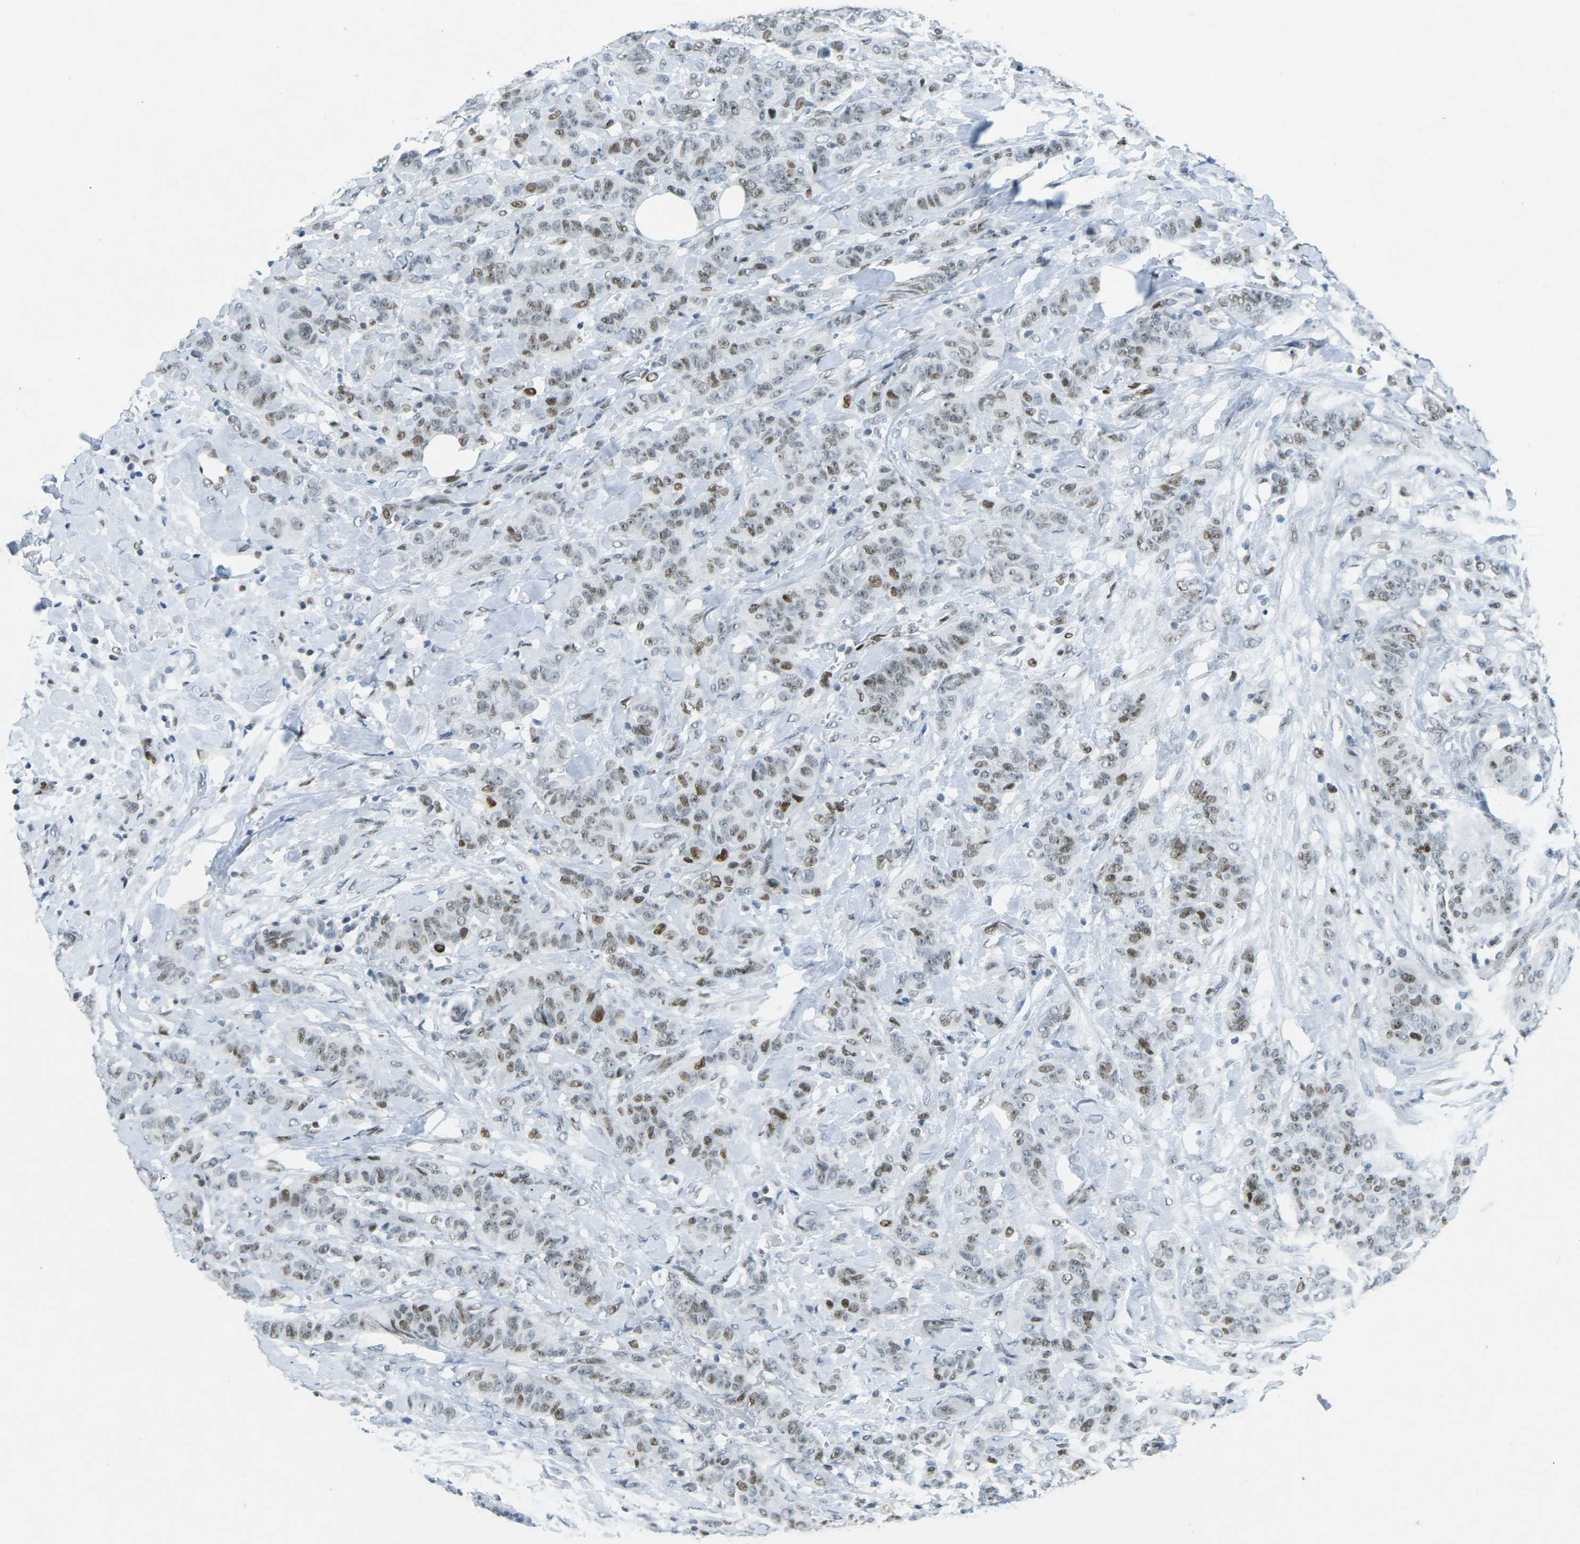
{"staining": {"intensity": "moderate", "quantity": ">75%", "location": "nuclear"}, "tissue": "breast cancer", "cell_type": "Tumor cells", "image_type": "cancer", "snomed": [{"axis": "morphology", "description": "Normal tissue, NOS"}, {"axis": "morphology", "description": "Duct carcinoma"}, {"axis": "topography", "description": "Breast"}], "caption": "A high-resolution image shows IHC staining of breast cancer, which reveals moderate nuclear staining in approximately >75% of tumor cells.", "gene": "RB1", "patient": {"sex": "female", "age": 40}}